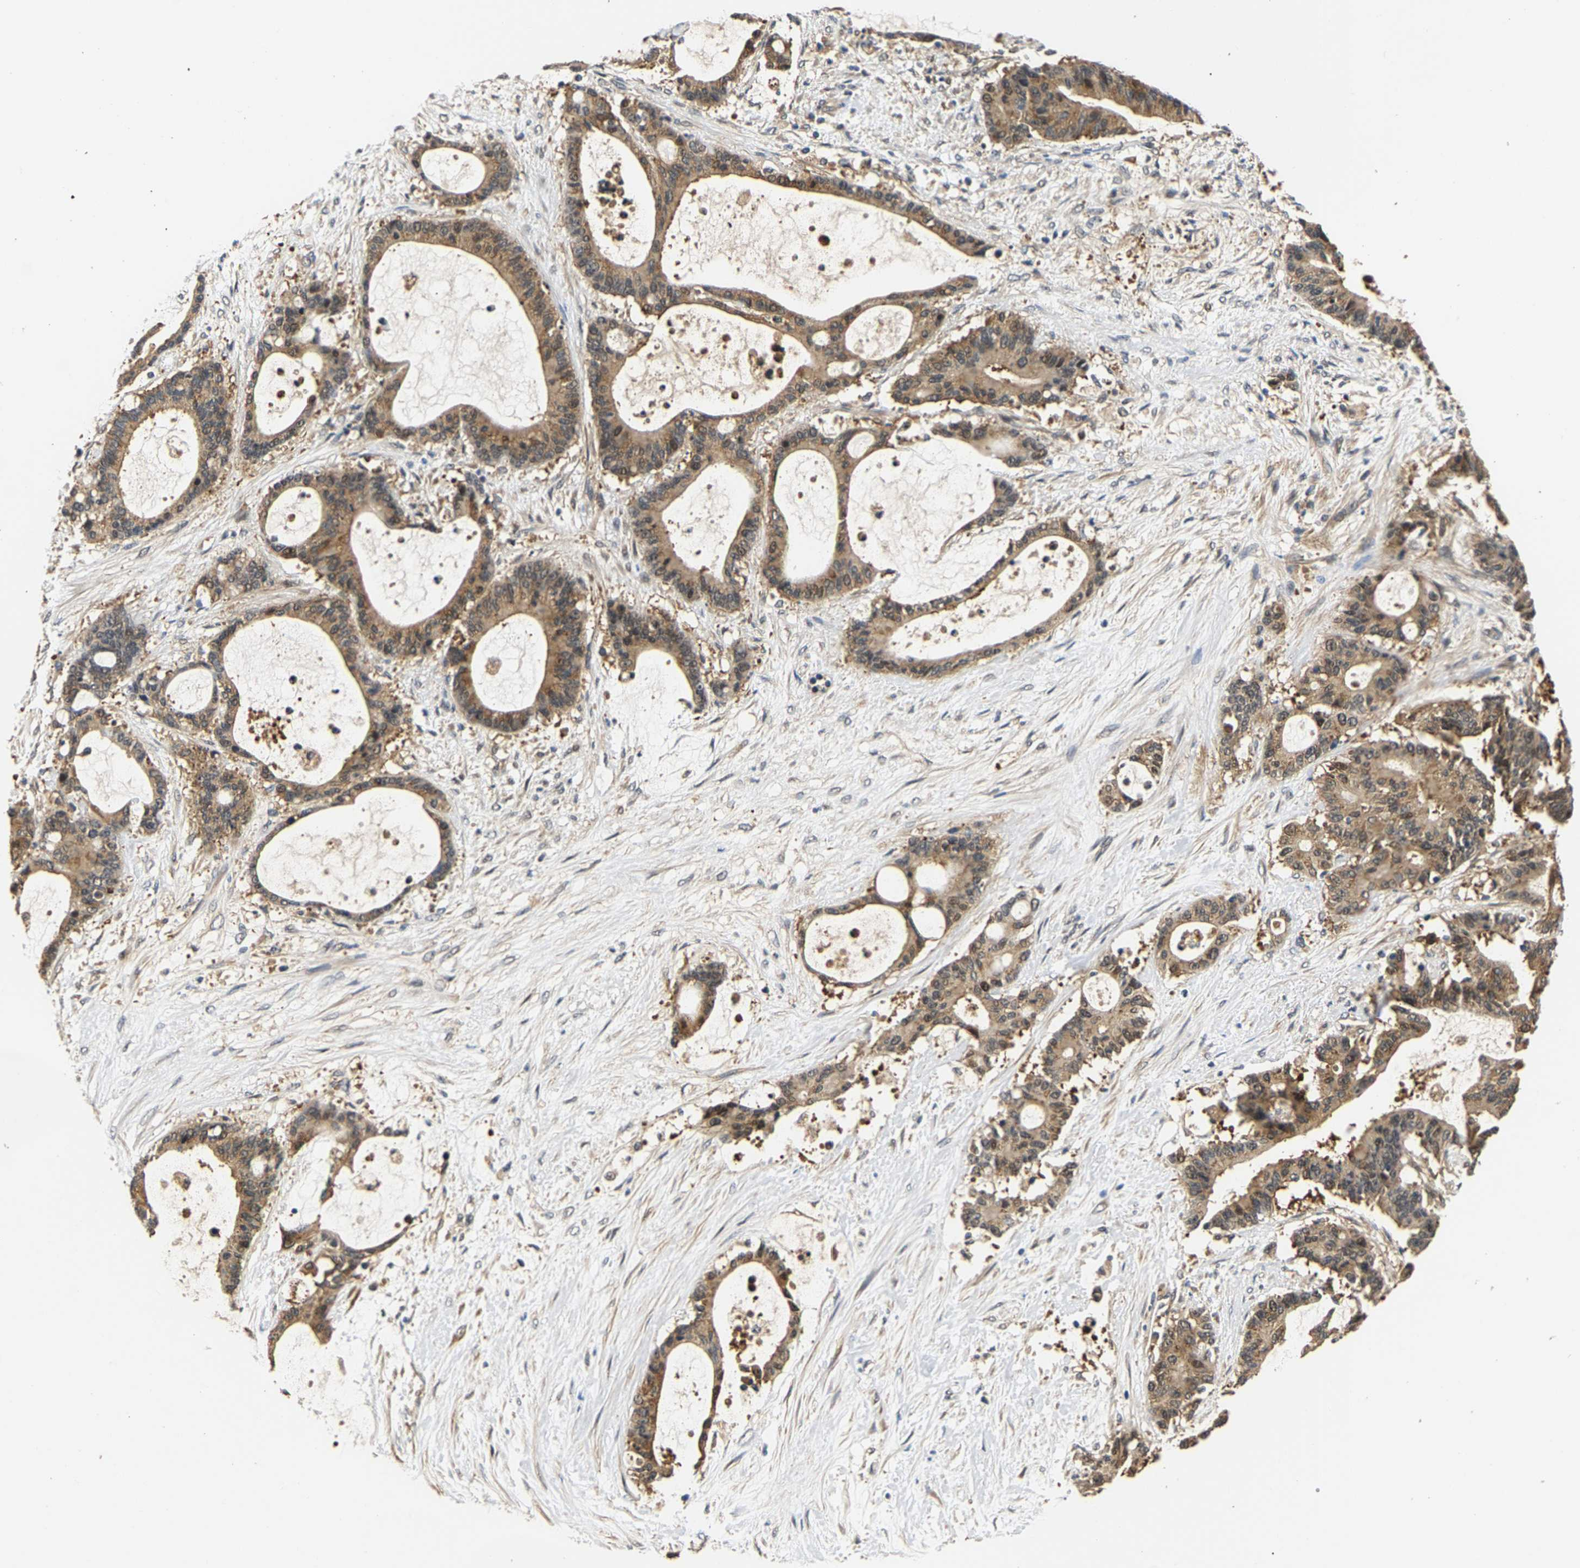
{"staining": {"intensity": "moderate", "quantity": ">75%", "location": "cytoplasmic/membranous,nuclear"}, "tissue": "liver cancer", "cell_type": "Tumor cells", "image_type": "cancer", "snomed": [{"axis": "morphology", "description": "Cholangiocarcinoma"}, {"axis": "topography", "description": "Liver"}], "caption": "The immunohistochemical stain labels moderate cytoplasmic/membranous and nuclear positivity in tumor cells of liver cancer tissue.", "gene": "LARP6", "patient": {"sex": "female", "age": 73}}